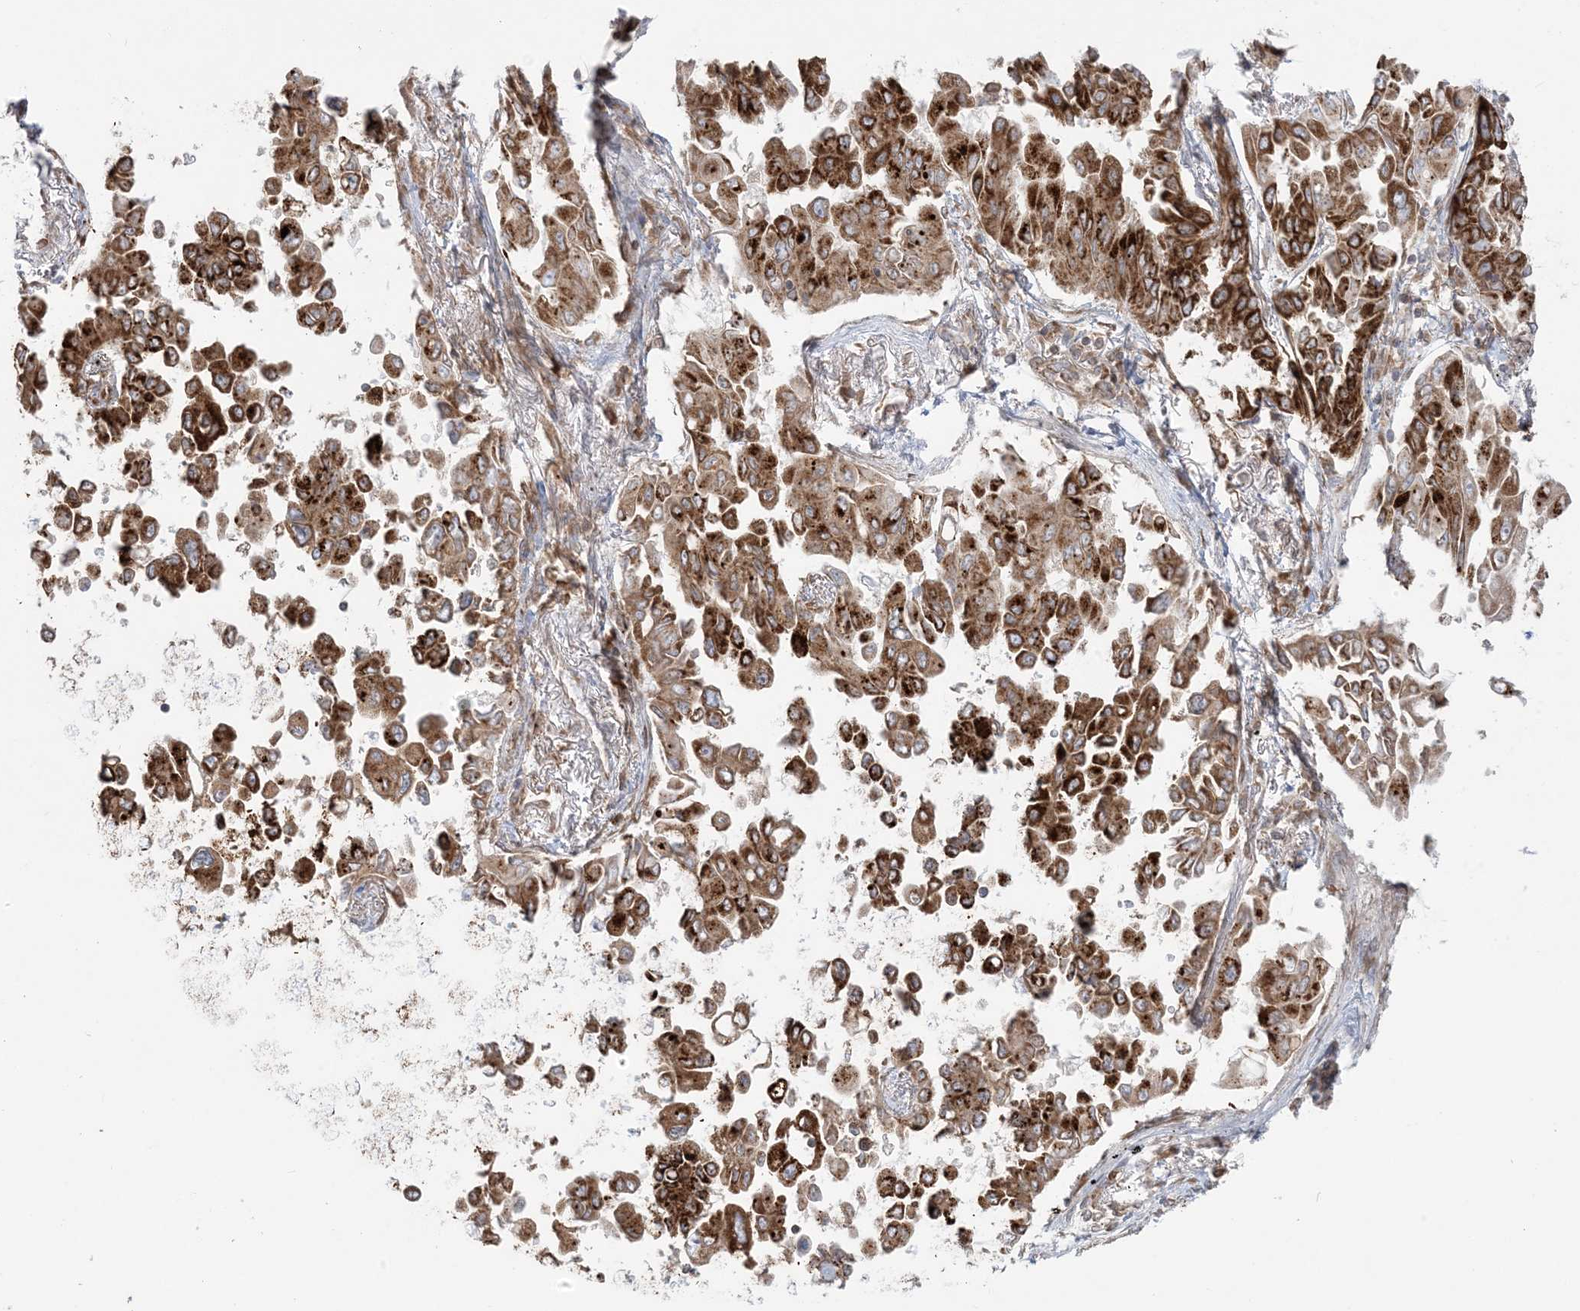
{"staining": {"intensity": "strong", "quantity": ">75%", "location": "cytoplasmic/membranous"}, "tissue": "lung cancer", "cell_type": "Tumor cells", "image_type": "cancer", "snomed": [{"axis": "morphology", "description": "Adenocarcinoma, NOS"}, {"axis": "topography", "description": "Lung"}], "caption": "Lung adenocarcinoma stained for a protein displays strong cytoplasmic/membranous positivity in tumor cells.", "gene": "UBXN4", "patient": {"sex": "female", "age": 67}}